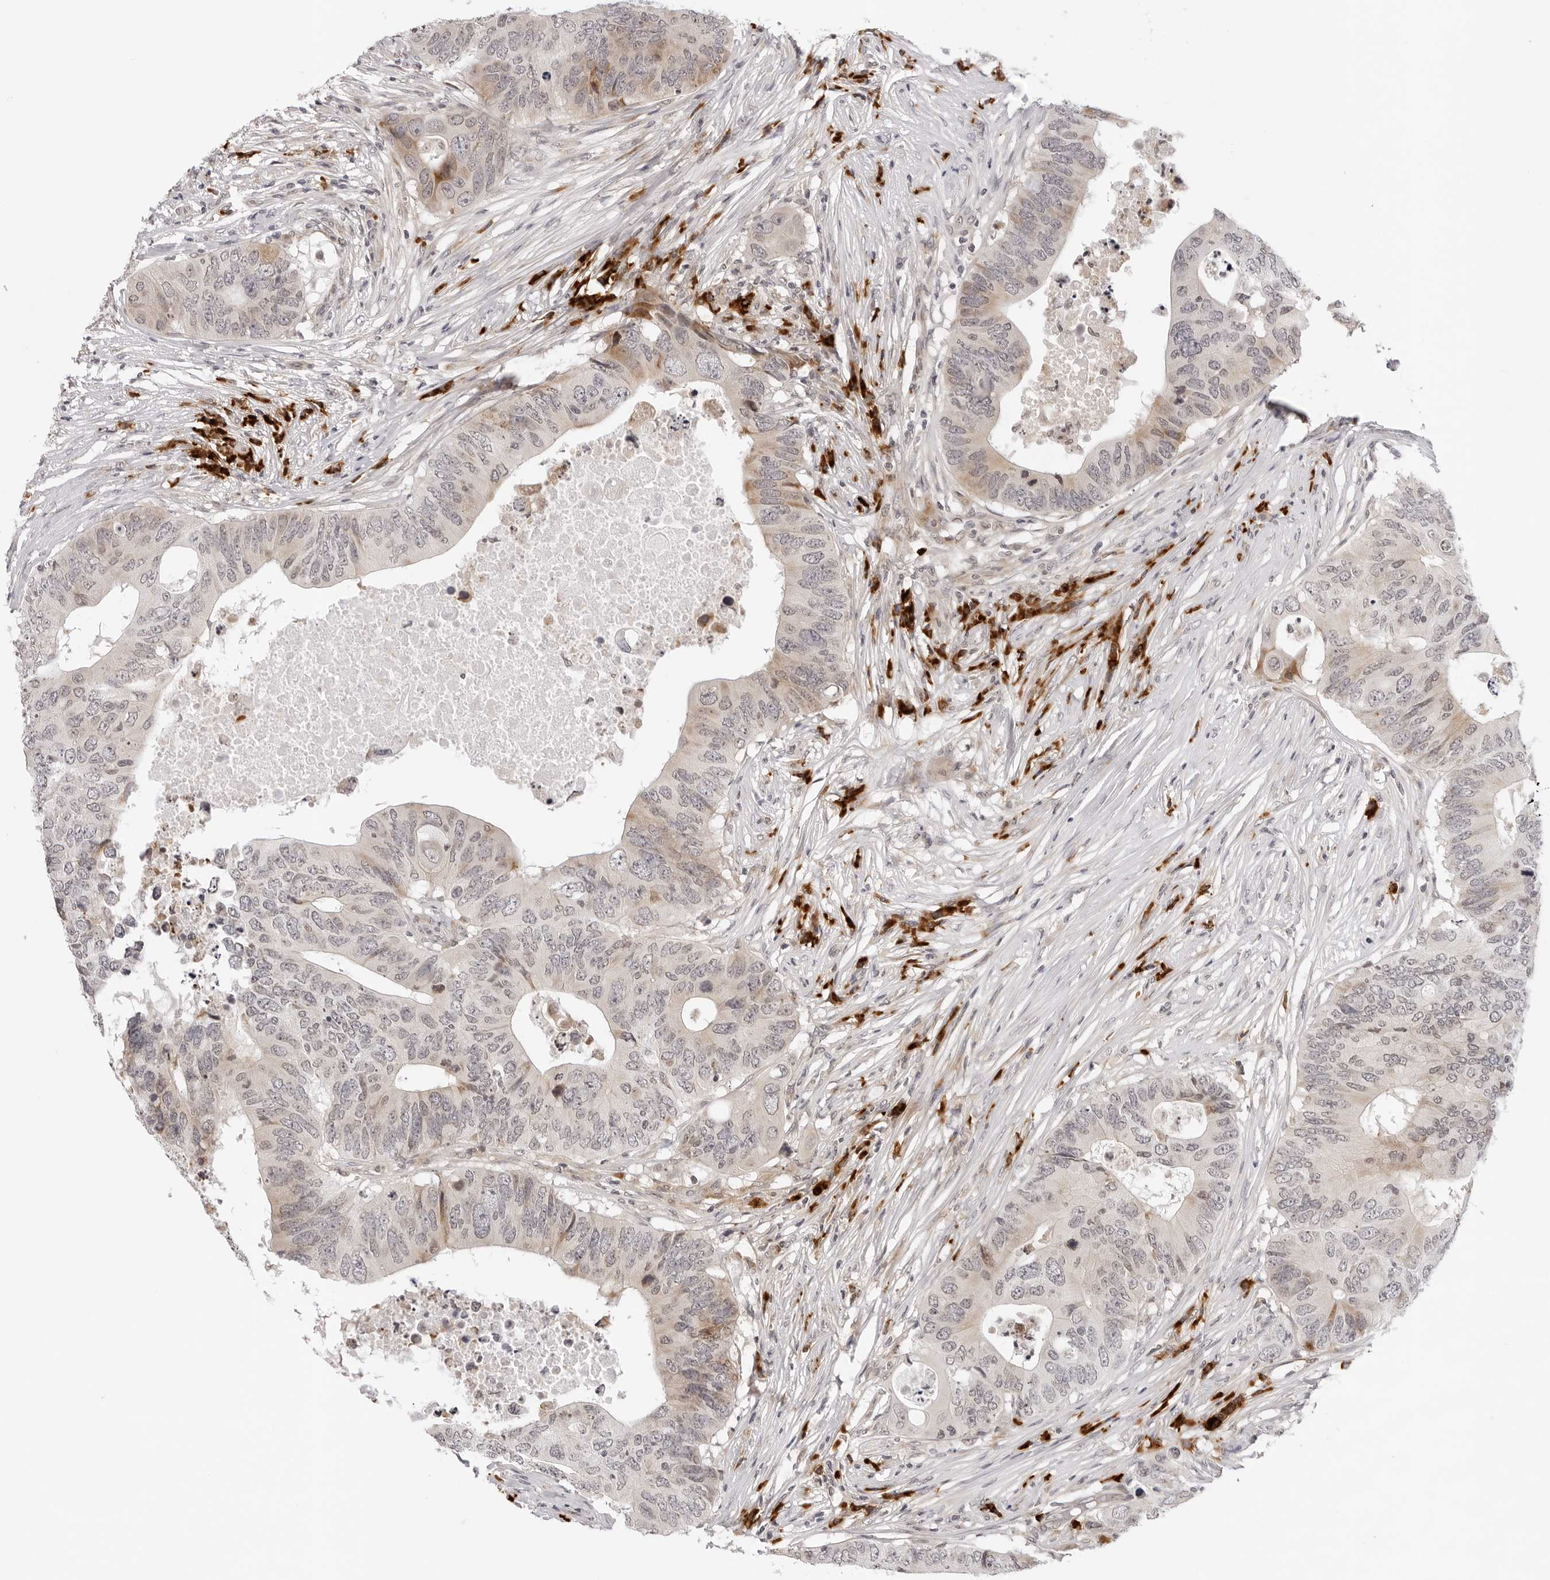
{"staining": {"intensity": "moderate", "quantity": "<25%", "location": "cytoplasmic/membranous"}, "tissue": "colorectal cancer", "cell_type": "Tumor cells", "image_type": "cancer", "snomed": [{"axis": "morphology", "description": "Adenocarcinoma, NOS"}, {"axis": "topography", "description": "Colon"}], "caption": "A high-resolution photomicrograph shows IHC staining of colorectal cancer, which displays moderate cytoplasmic/membranous staining in about <25% of tumor cells. The protein of interest is stained brown, and the nuclei are stained in blue (DAB (3,3'-diaminobenzidine) IHC with brightfield microscopy, high magnification).", "gene": "IL17RA", "patient": {"sex": "male", "age": 71}}